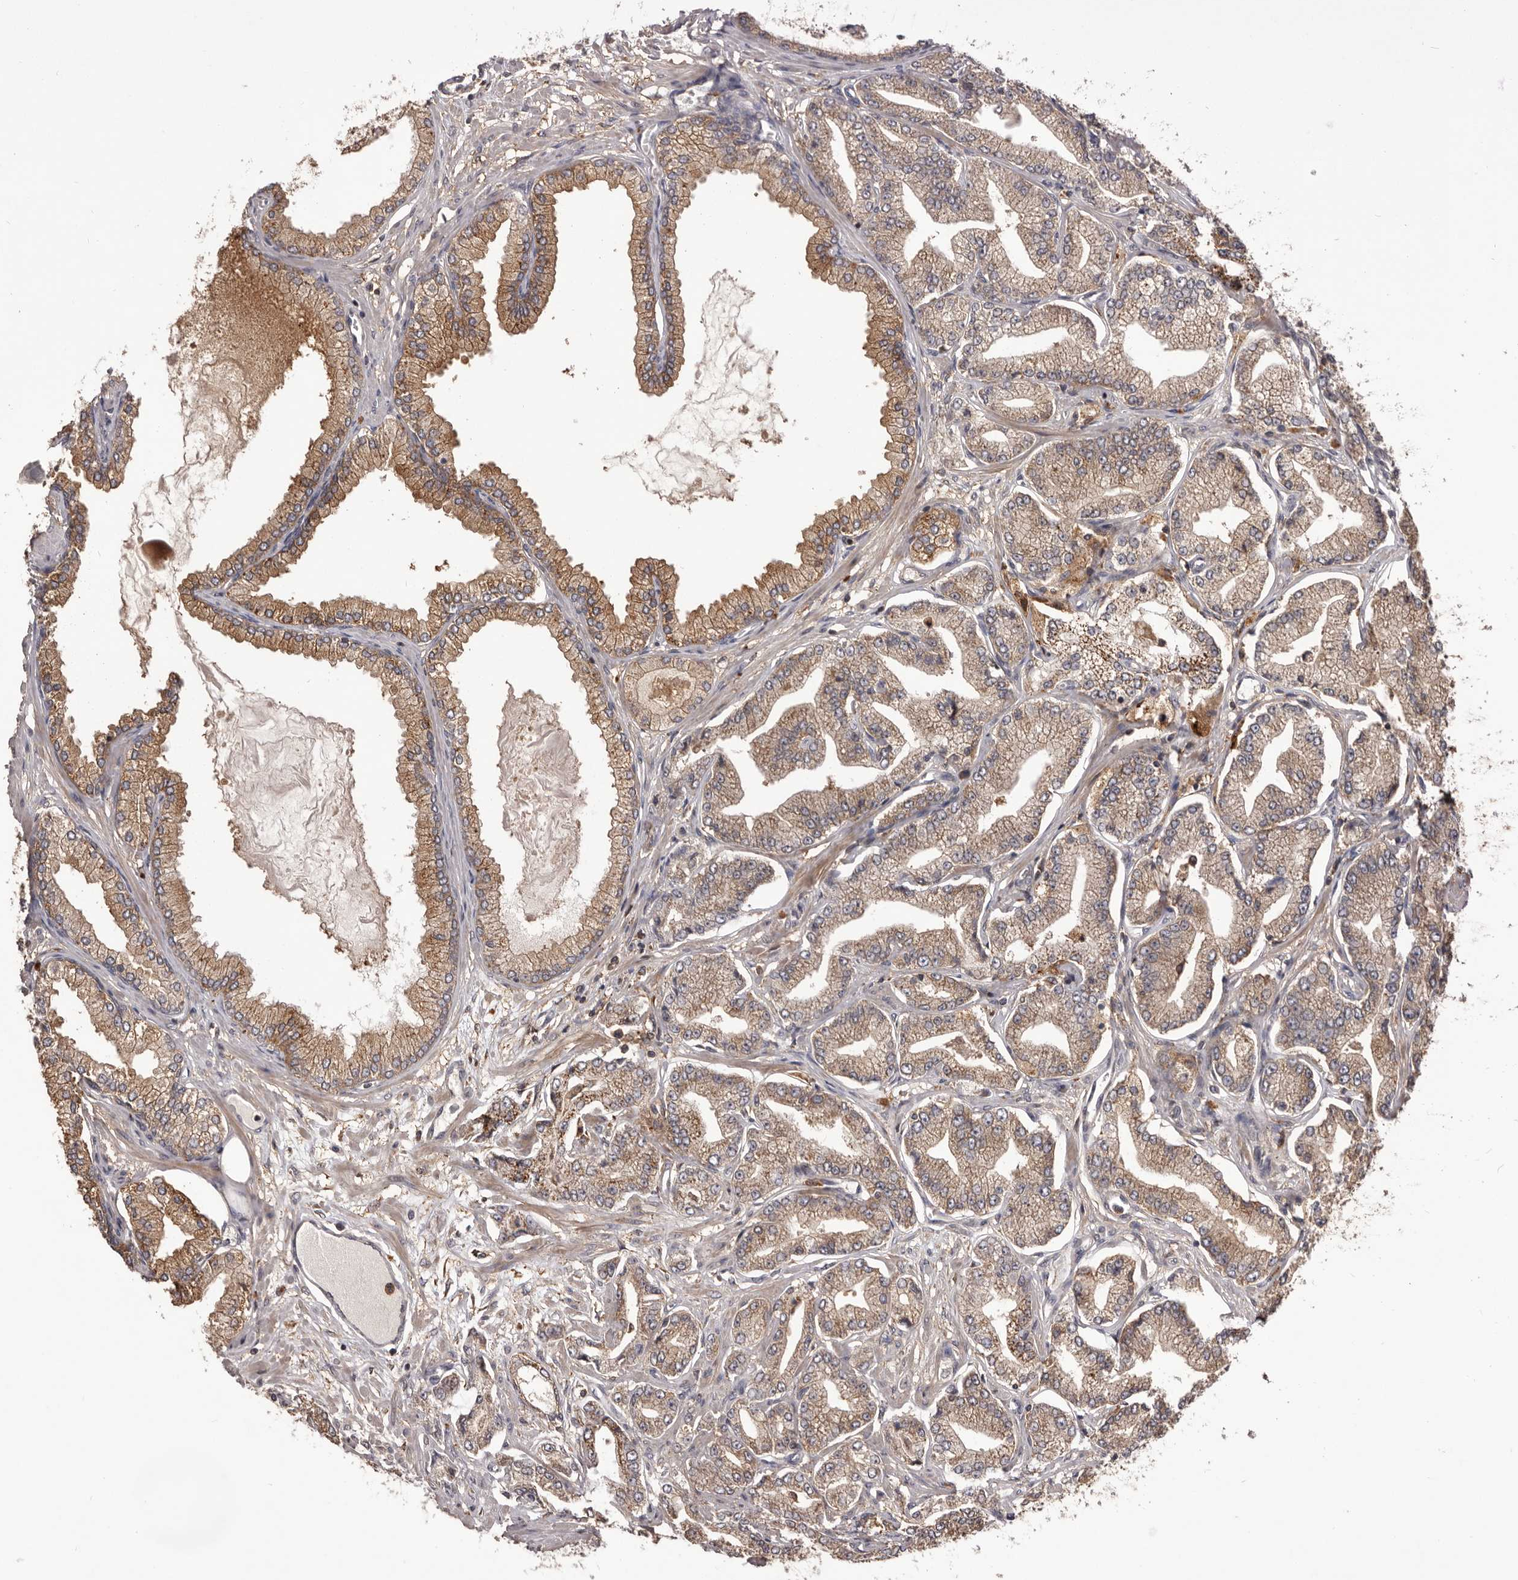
{"staining": {"intensity": "moderate", "quantity": ">75%", "location": "cytoplasmic/membranous"}, "tissue": "prostate cancer", "cell_type": "Tumor cells", "image_type": "cancer", "snomed": [{"axis": "morphology", "description": "Adenocarcinoma, Low grade"}, {"axis": "topography", "description": "Prostate"}], "caption": "Tumor cells show medium levels of moderate cytoplasmic/membranous staining in approximately >75% of cells in adenocarcinoma (low-grade) (prostate).", "gene": "GLIPR2", "patient": {"sex": "male", "age": 63}}